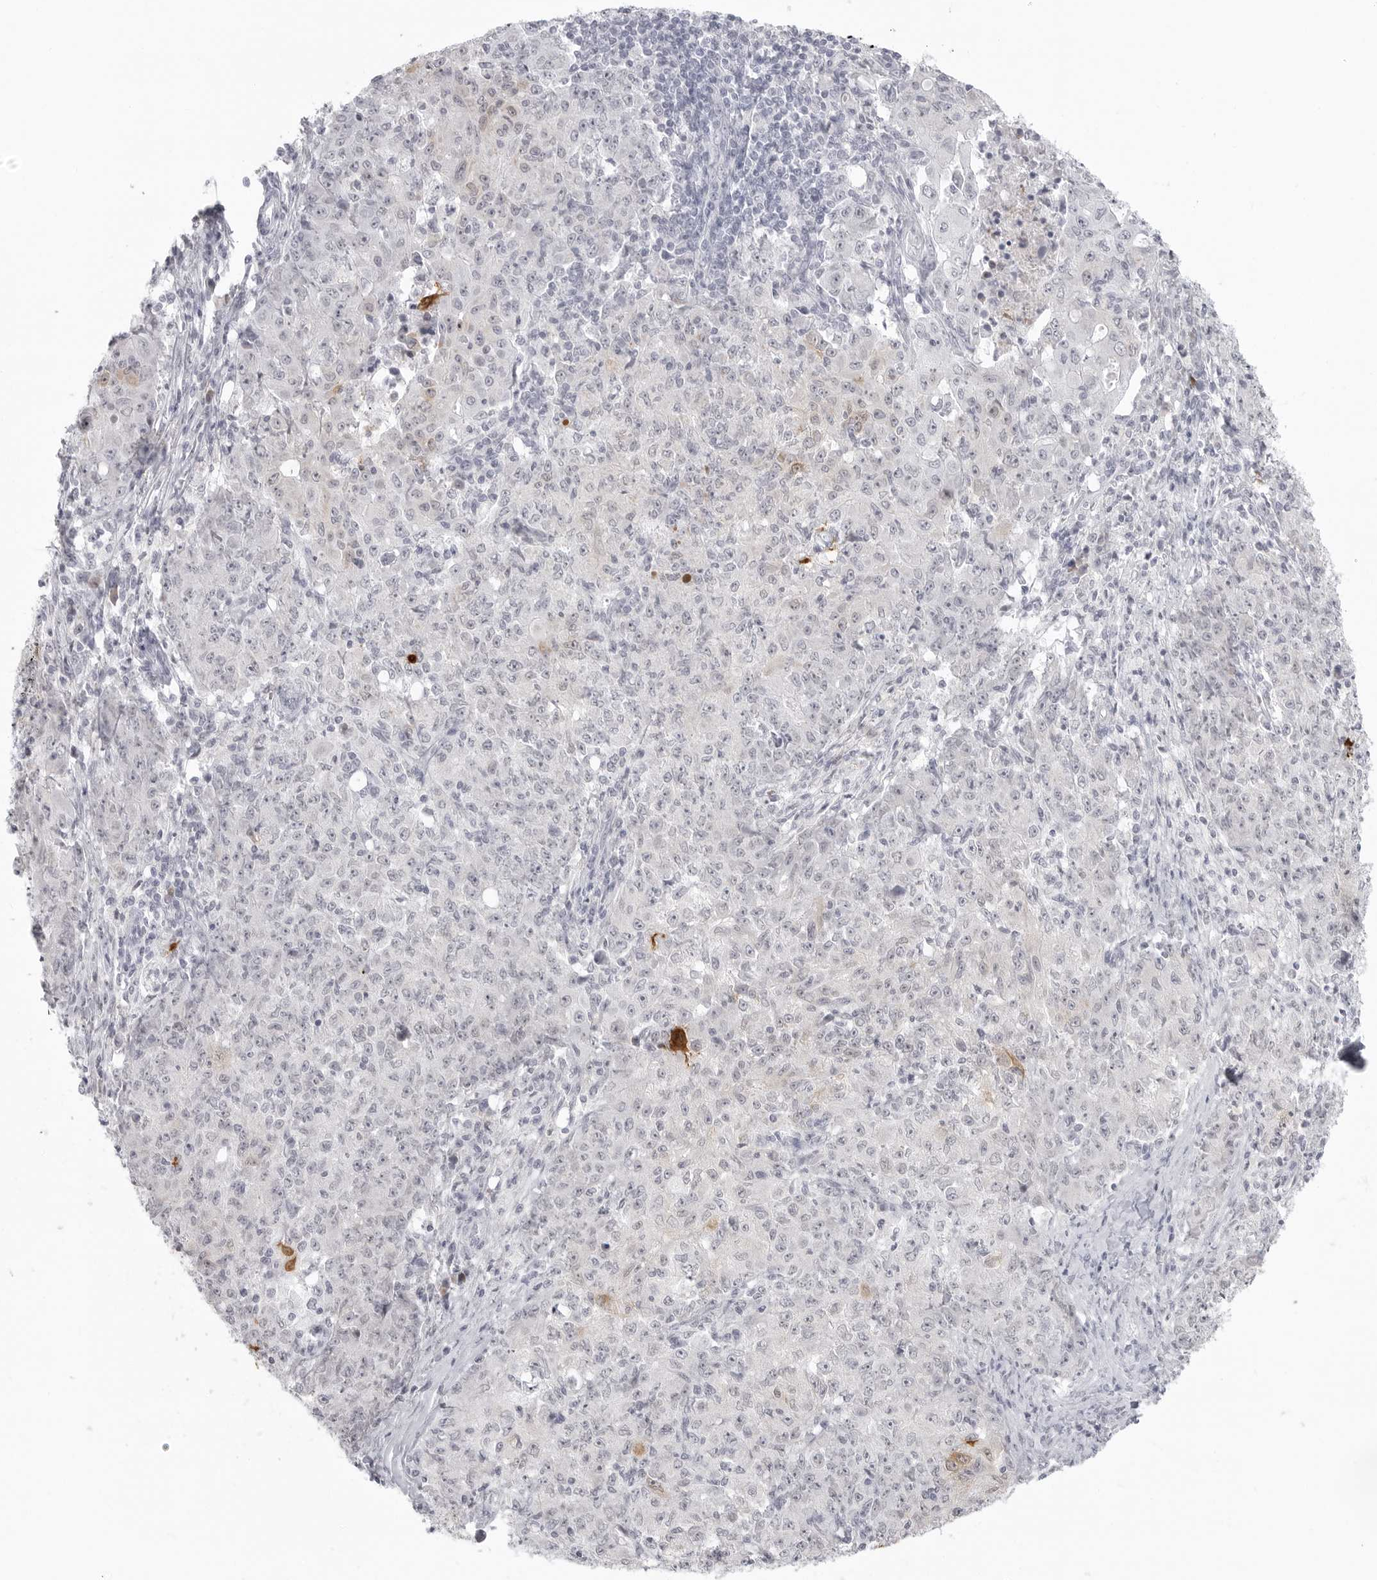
{"staining": {"intensity": "negative", "quantity": "none", "location": "none"}, "tissue": "ovarian cancer", "cell_type": "Tumor cells", "image_type": "cancer", "snomed": [{"axis": "morphology", "description": "Carcinoma, endometroid"}, {"axis": "topography", "description": "Ovary"}], "caption": "Endometroid carcinoma (ovarian) was stained to show a protein in brown. There is no significant expression in tumor cells. (Brightfield microscopy of DAB immunohistochemistry at high magnification).", "gene": "TCTN3", "patient": {"sex": "female", "age": 42}}